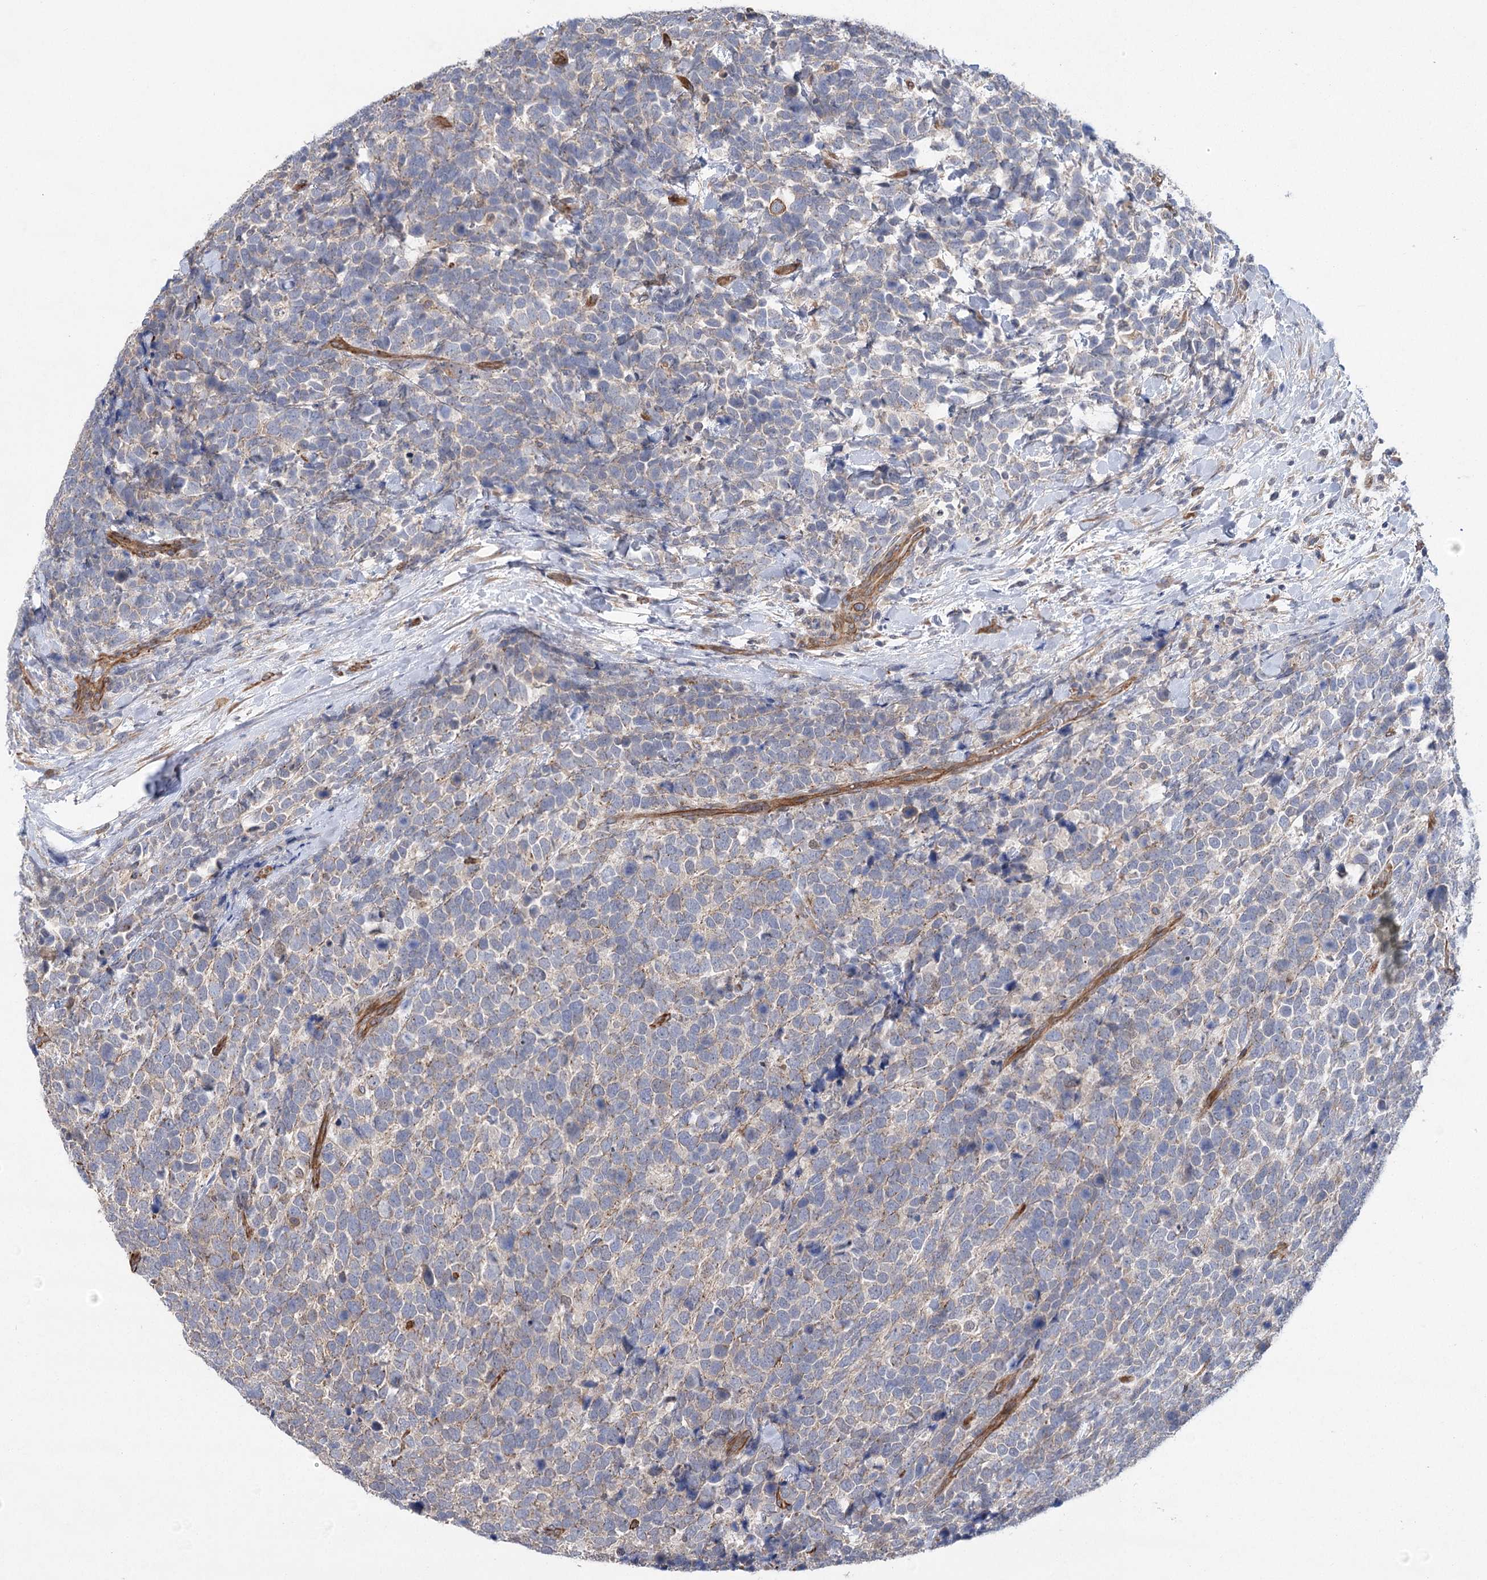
{"staining": {"intensity": "negative", "quantity": "none", "location": "none"}, "tissue": "urothelial cancer", "cell_type": "Tumor cells", "image_type": "cancer", "snomed": [{"axis": "morphology", "description": "Urothelial carcinoma, High grade"}, {"axis": "topography", "description": "Urinary bladder"}], "caption": "An IHC histopathology image of urothelial cancer is shown. There is no staining in tumor cells of urothelial cancer.", "gene": "RWDD4", "patient": {"sex": "female", "age": 82}}